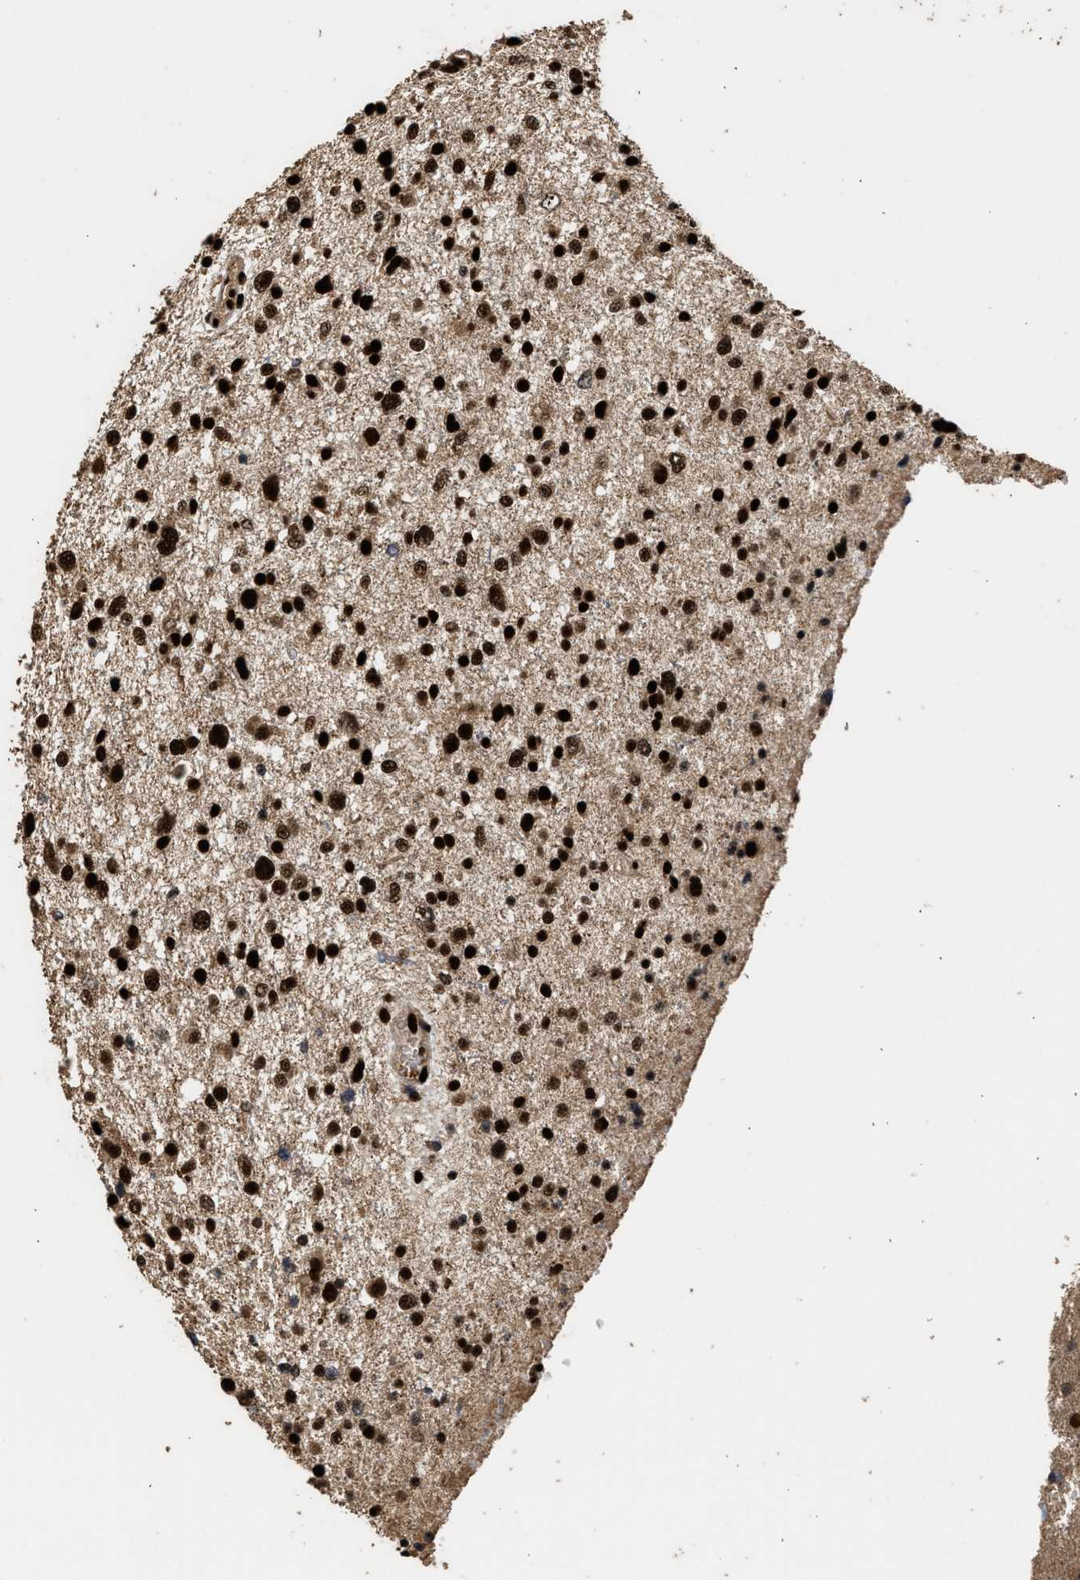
{"staining": {"intensity": "strong", "quantity": ">75%", "location": "nuclear"}, "tissue": "glioma", "cell_type": "Tumor cells", "image_type": "cancer", "snomed": [{"axis": "morphology", "description": "Glioma, malignant, Low grade"}, {"axis": "topography", "description": "Brain"}], "caption": "Brown immunohistochemical staining in human glioma reveals strong nuclear positivity in approximately >75% of tumor cells.", "gene": "PPP4R3B", "patient": {"sex": "female", "age": 37}}